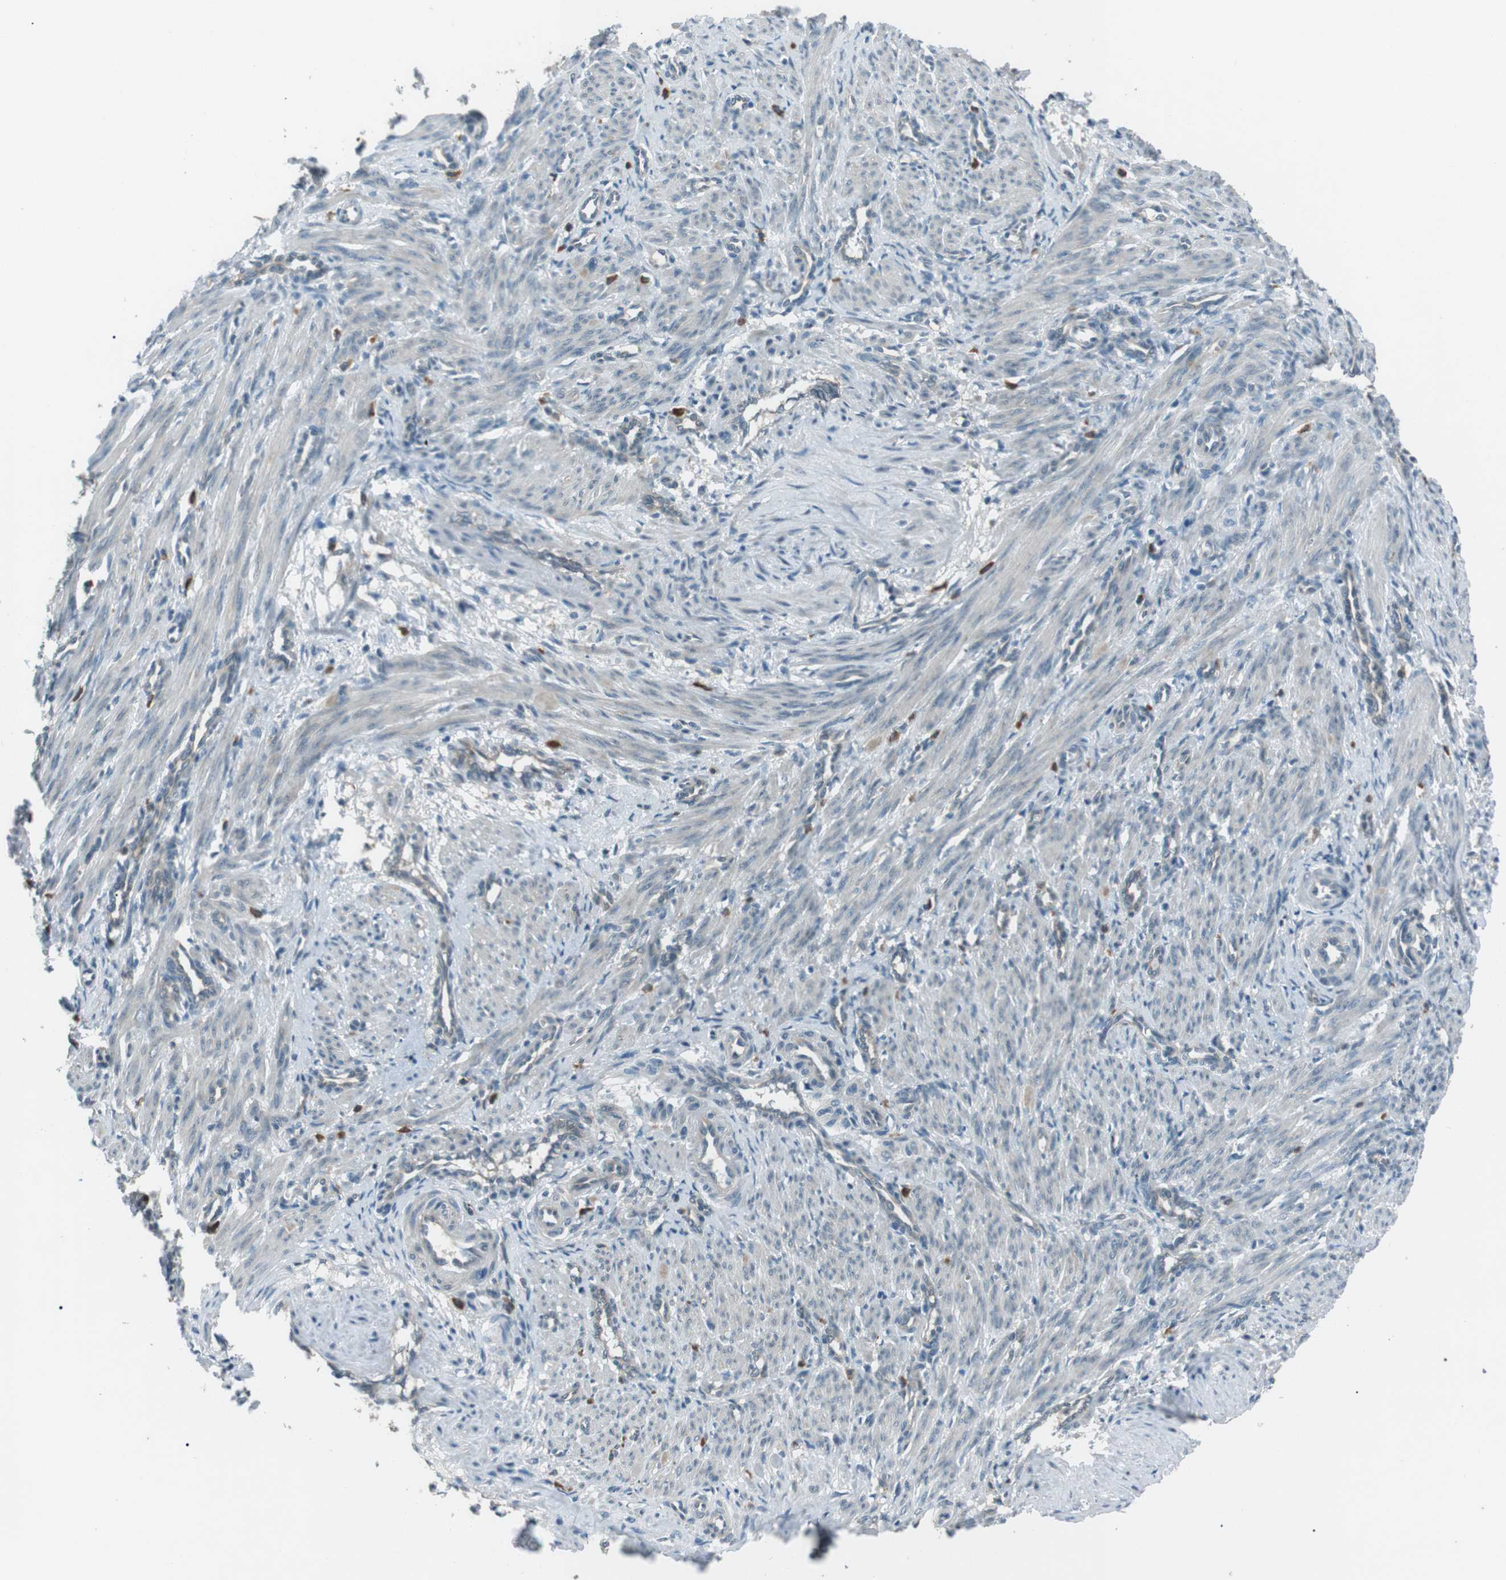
{"staining": {"intensity": "weak", "quantity": "25%-75%", "location": "cytoplasmic/membranous"}, "tissue": "smooth muscle", "cell_type": "Smooth muscle cells", "image_type": "normal", "snomed": [{"axis": "morphology", "description": "Normal tissue, NOS"}, {"axis": "topography", "description": "Endometrium"}], "caption": "A brown stain shows weak cytoplasmic/membranous positivity of a protein in smooth muscle cells of benign smooth muscle.", "gene": "LRIG2", "patient": {"sex": "female", "age": 33}}